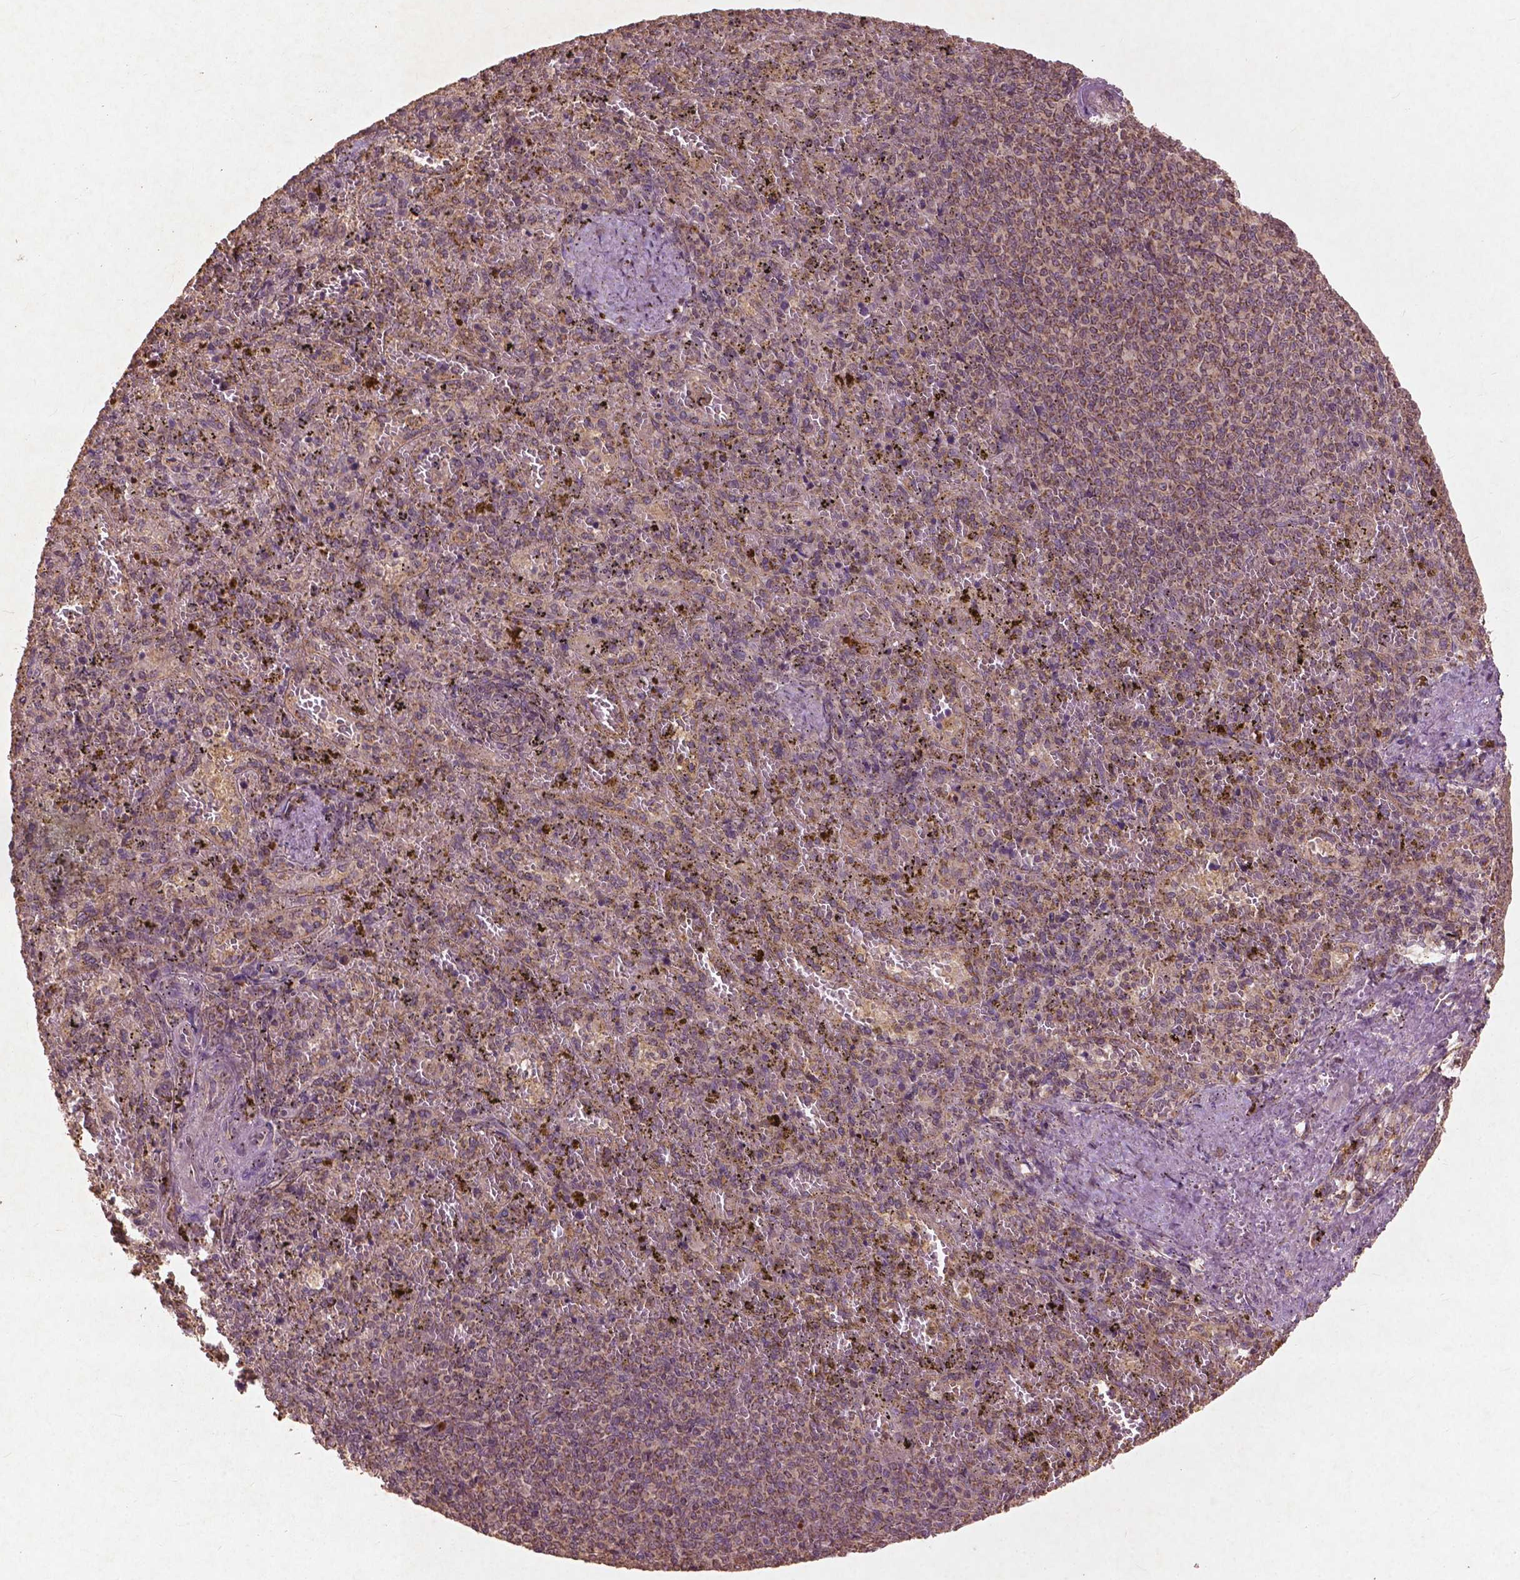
{"staining": {"intensity": "weak", "quantity": ">75%", "location": "cytoplasmic/membranous"}, "tissue": "spleen", "cell_type": "Cells in red pulp", "image_type": "normal", "snomed": [{"axis": "morphology", "description": "Normal tissue, NOS"}, {"axis": "topography", "description": "Spleen"}], "caption": "DAB (3,3'-diaminobenzidine) immunohistochemical staining of normal human spleen exhibits weak cytoplasmic/membranous protein positivity in approximately >75% of cells in red pulp. The staining is performed using DAB brown chromogen to label protein expression. The nuclei are counter-stained blue using hematoxylin.", "gene": "ST6GALNAC5", "patient": {"sex": "female", "age": 50}}